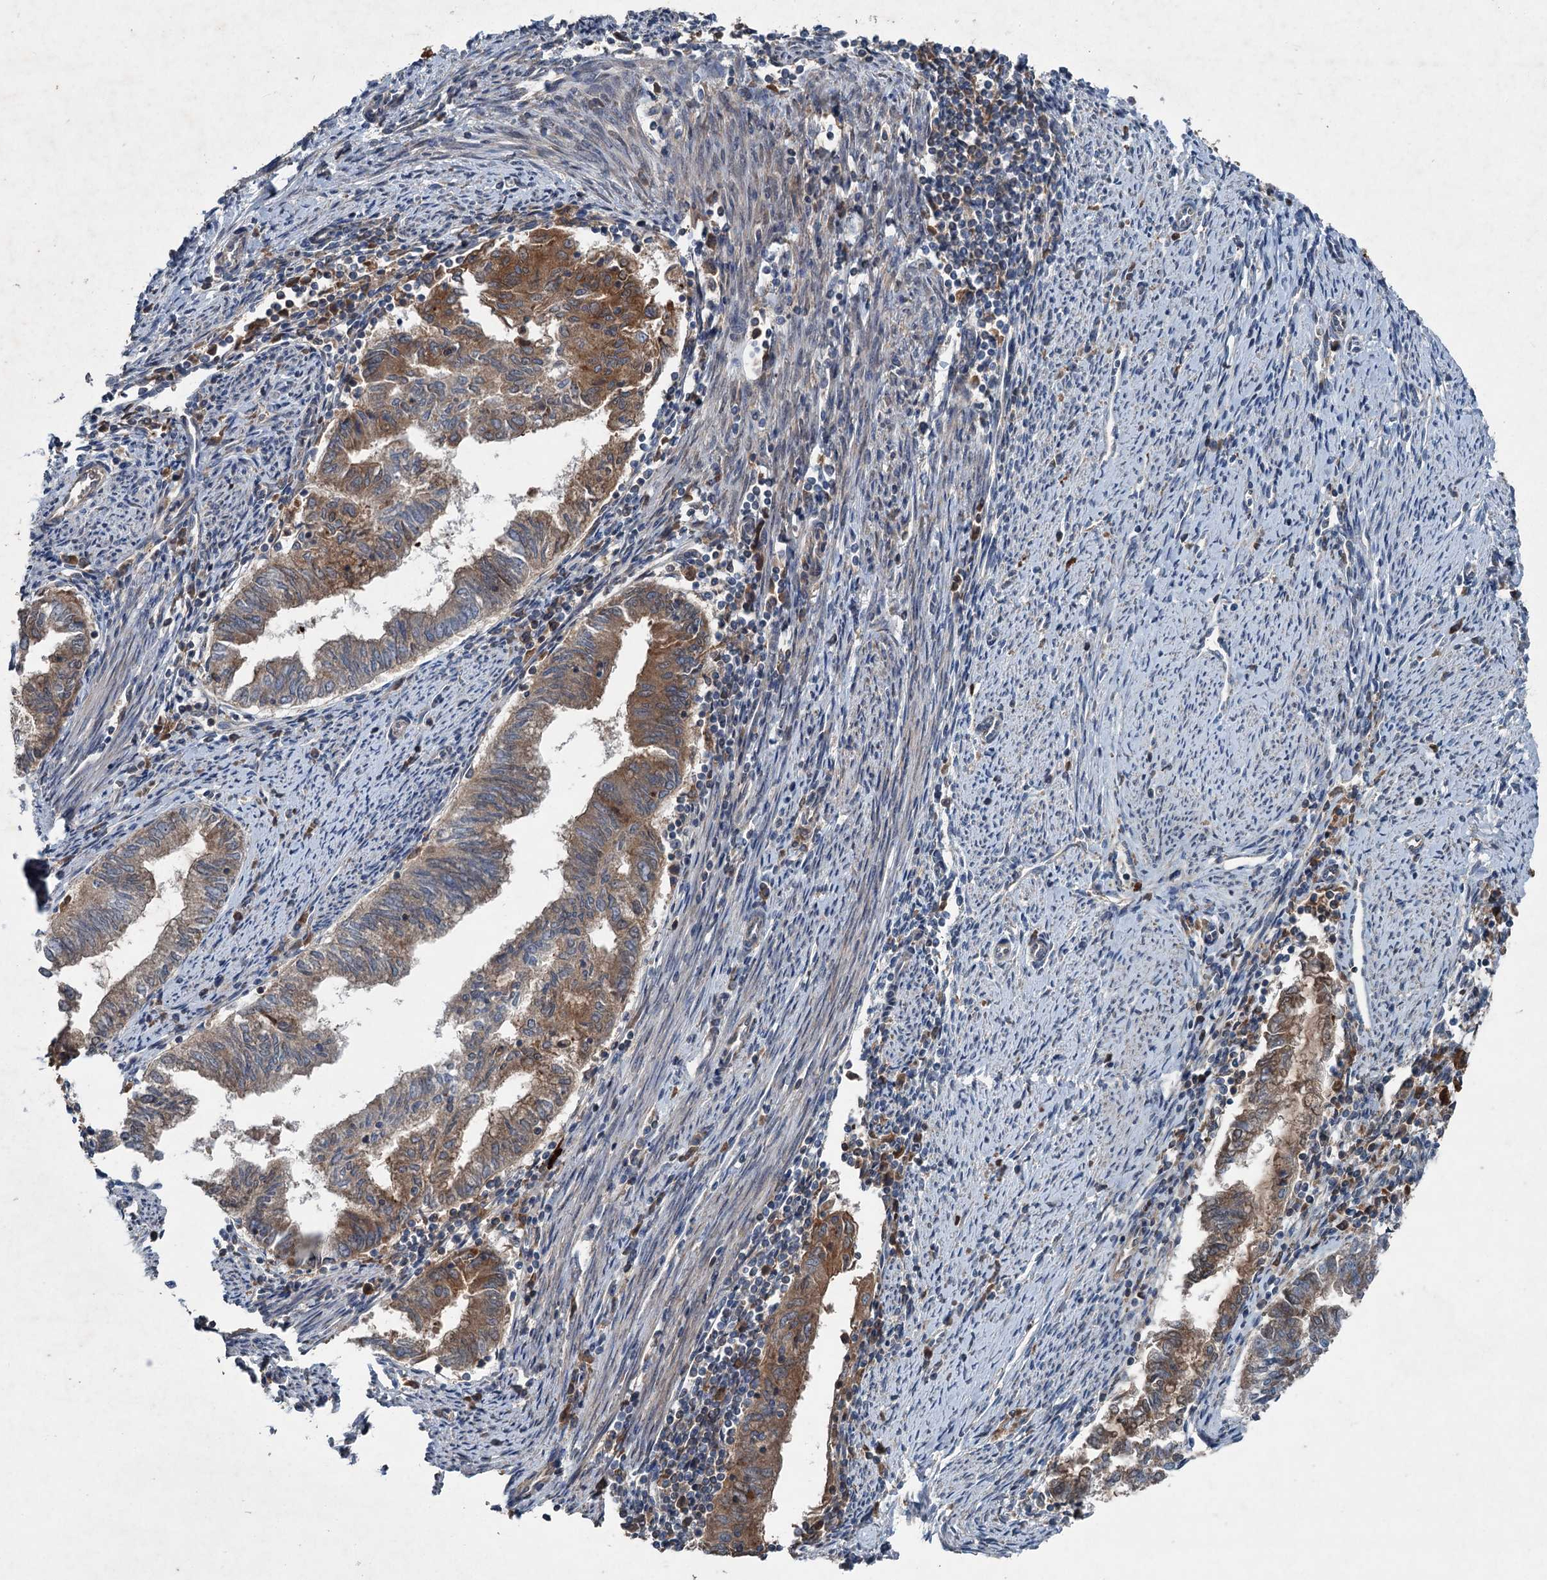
{"staining": {"intensity": "moderate", "quantity": ">75%", "location": "cytoplasmic/membranous"}, "tissue": "endometrial cancer", "cell_type": "Tumor cells", "image_type": "cancer", "snomed": [{"axis": "morphology", "description": "Adenocarcinoma, NOS"}, {"axis": "topography", "description": "Endometrium"}], "caption": "Immunohistochemical staining of human endometrial adenocarcinoma reveals medium levels of moderate cytoplasmic/membranous protein staining in about >75% of tumor cells.", "gene": "TAPBPL", "patient": {"sex": "female", "age": 79}}